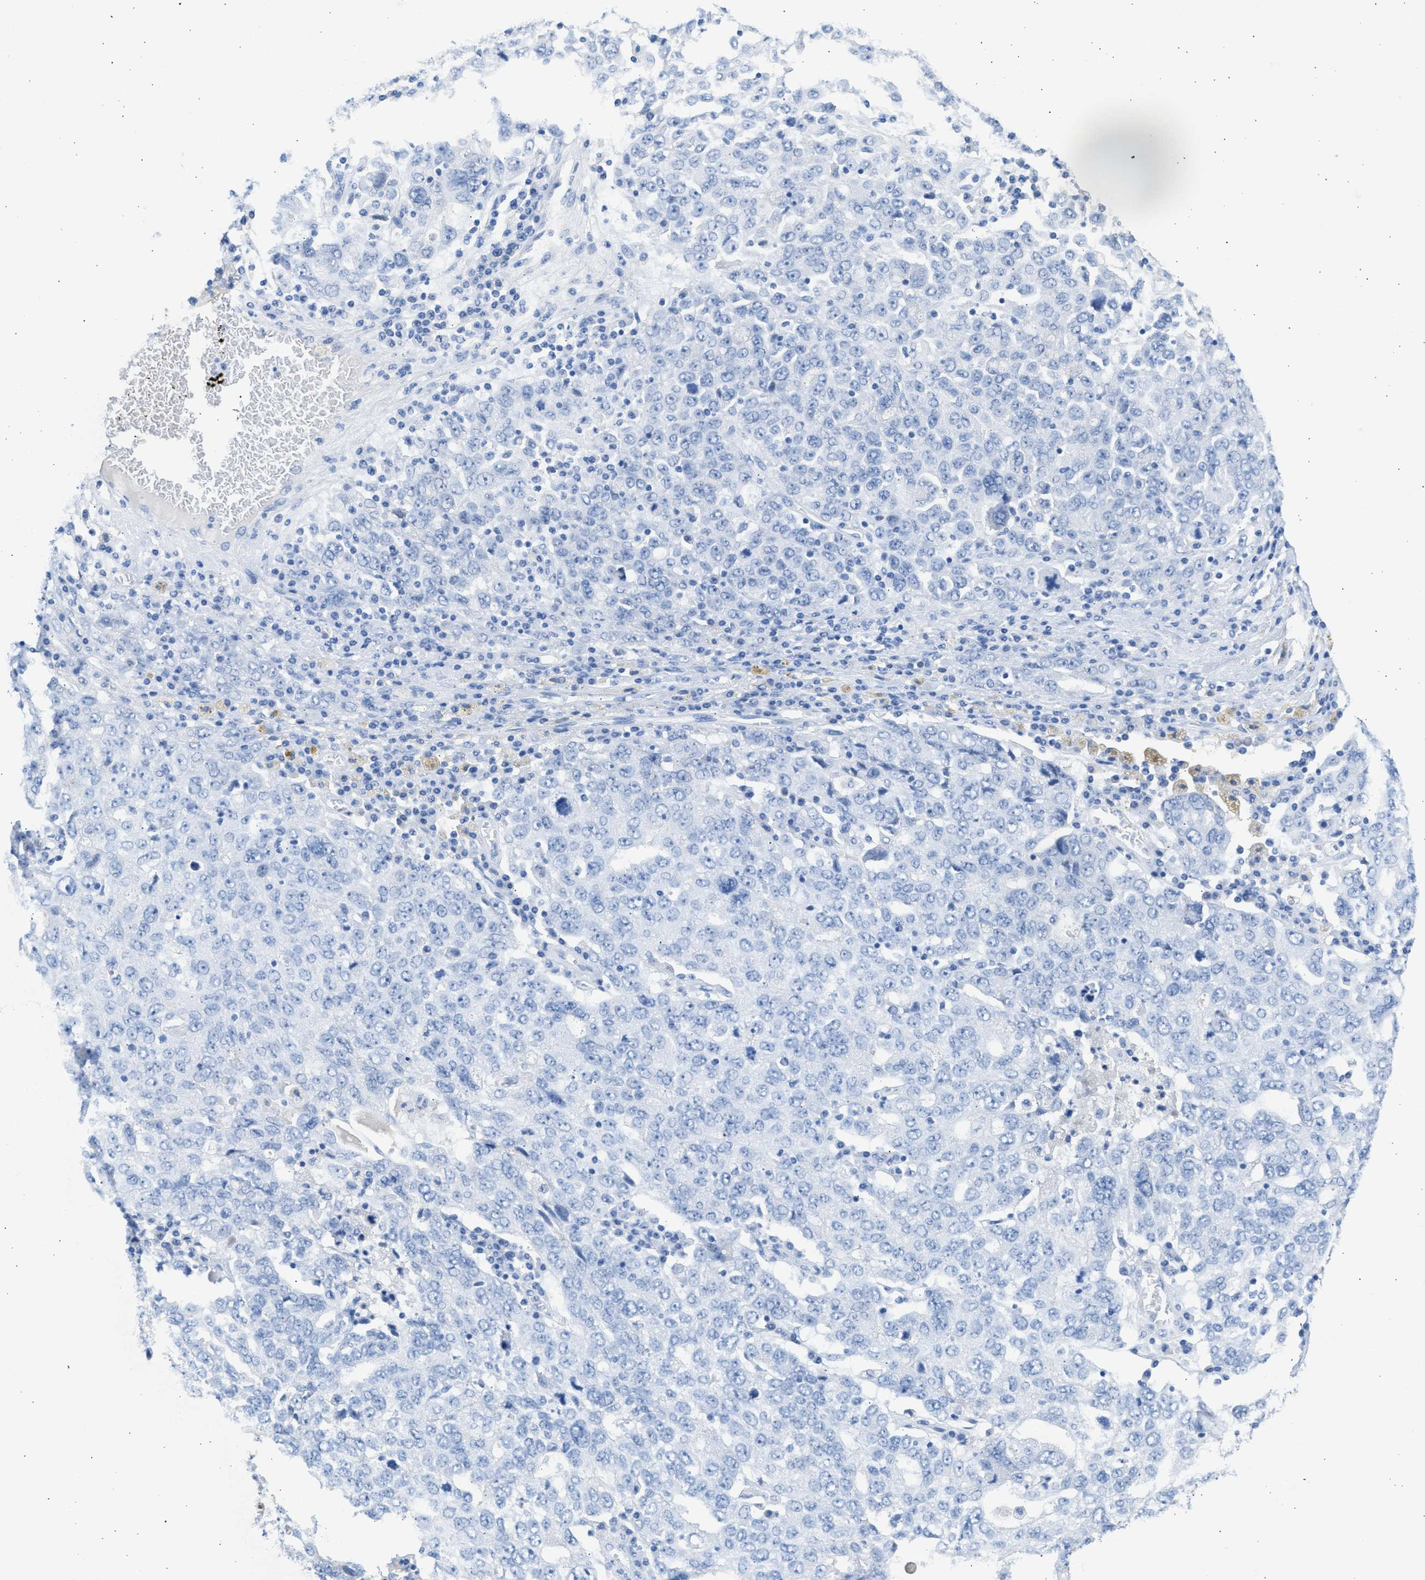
{"staining": {"intensity": "negative", "quantity": "none", "location": "none"}, "tissue": "ovarian cancer", "cell_type": "Tumor cells", "image_type": "cancer", "snomed": [{"axis": "morphology", "description": "Carcinoma, endometroid"}, {"axis": "topography", "description": "Ovary"}], "caption": "The immunohistochemistry micrograph has no significant staining in tumor cells of ovarian cancer (endometroid carcinoma) tissue.", "gene": "SPATA3", "patient": {"sex": "female", "age": 62}}